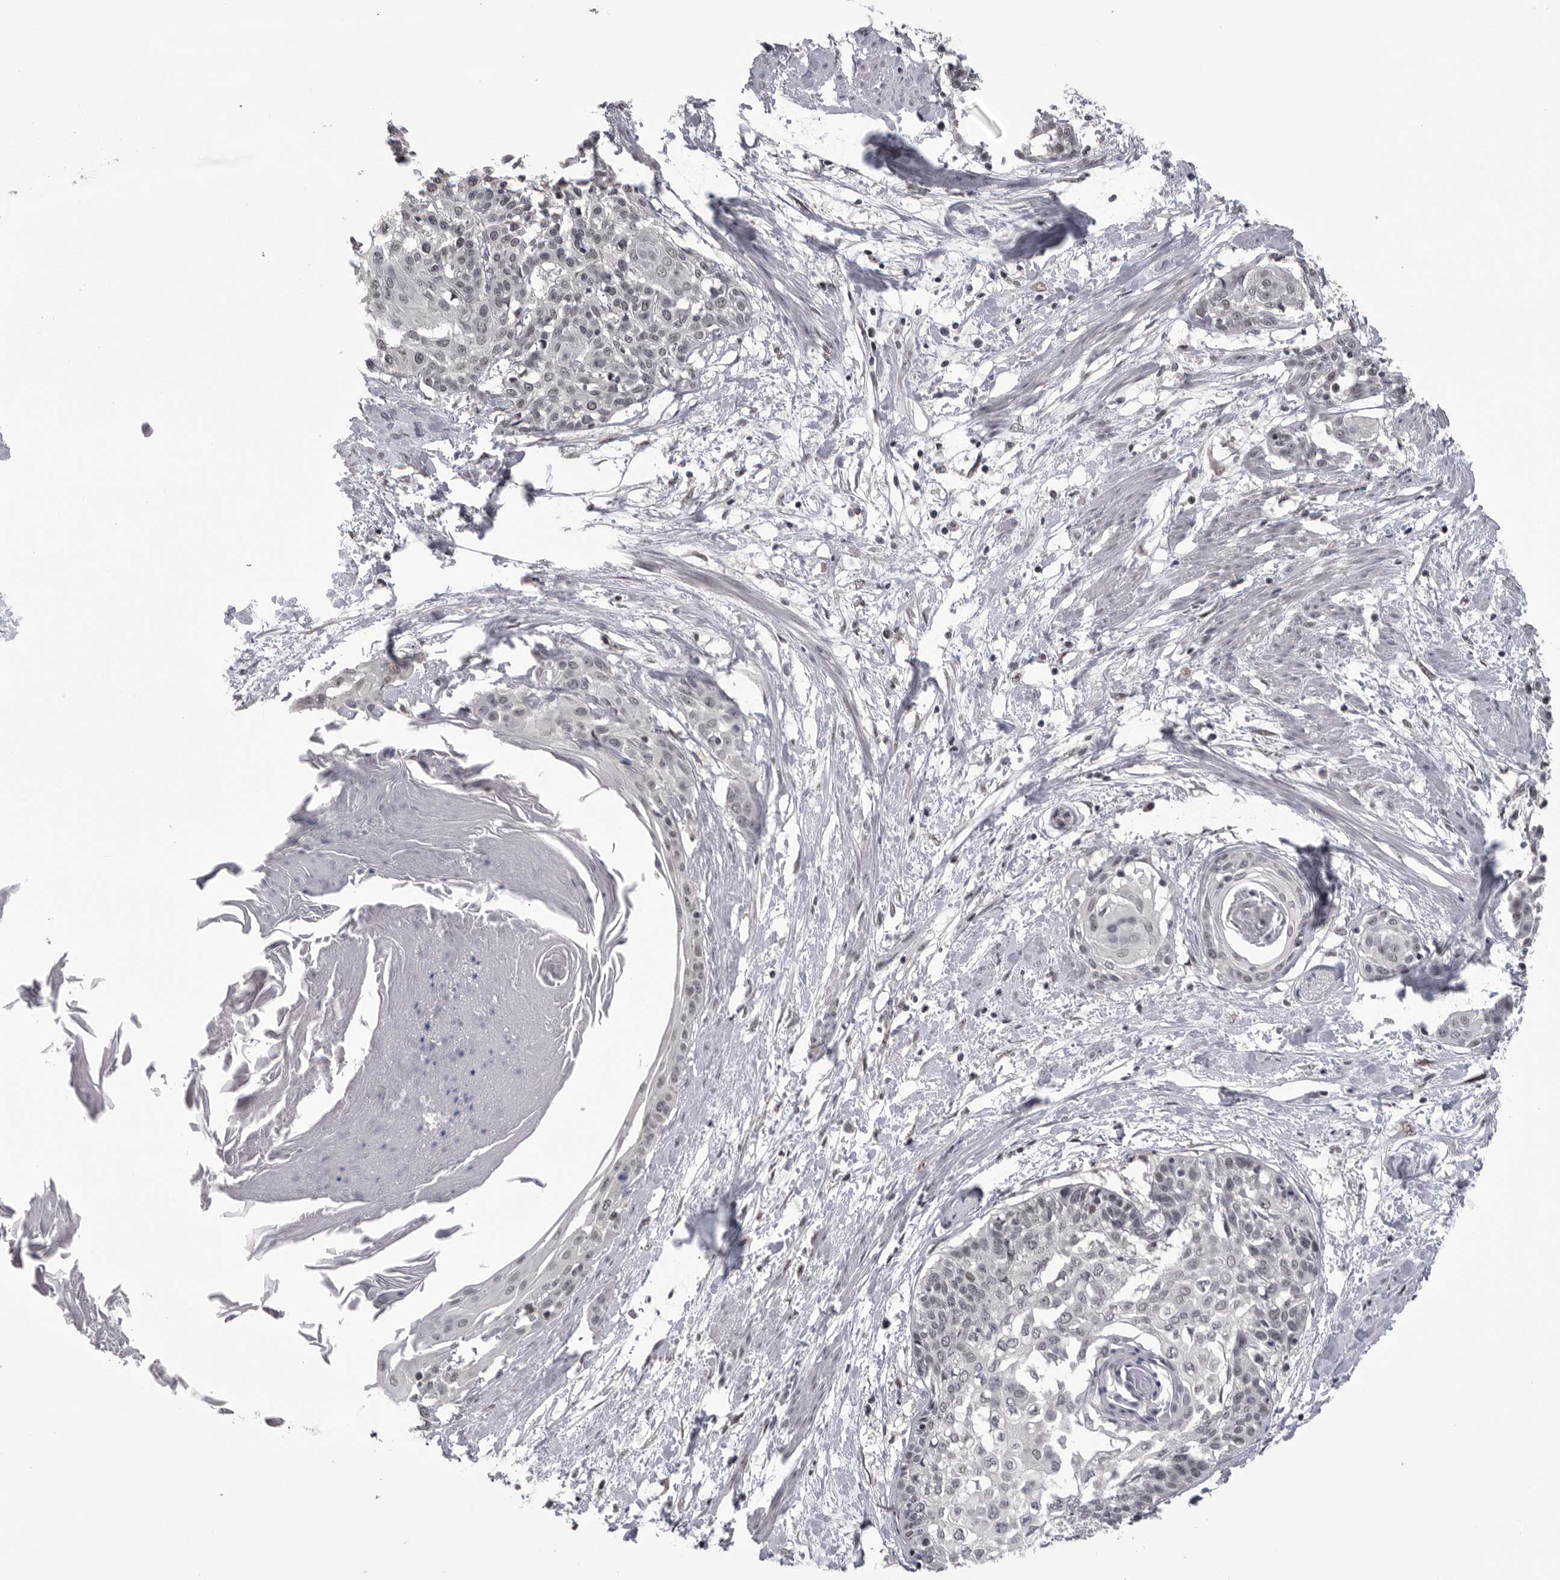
{"staining": {"intensity": "weak", "quantity": "<25%", "location": "nuclear"}, "tissue": "cervical cancer", "cell_type": "Tumor cells", "image_type": "cancer", "snomed": [{"axis": "morphology", "description": "Squamous cell carcinoma, NOS"}, {"axis": "topography", "description": "Cervix"}], "caption": "This is an immunohistochemistry photomicrograph of cervical squamous cell carcinoma. There is no positivity in tumor cells.", "gene": "DLG2", "patient": {"sex": "female", "age": 57}}